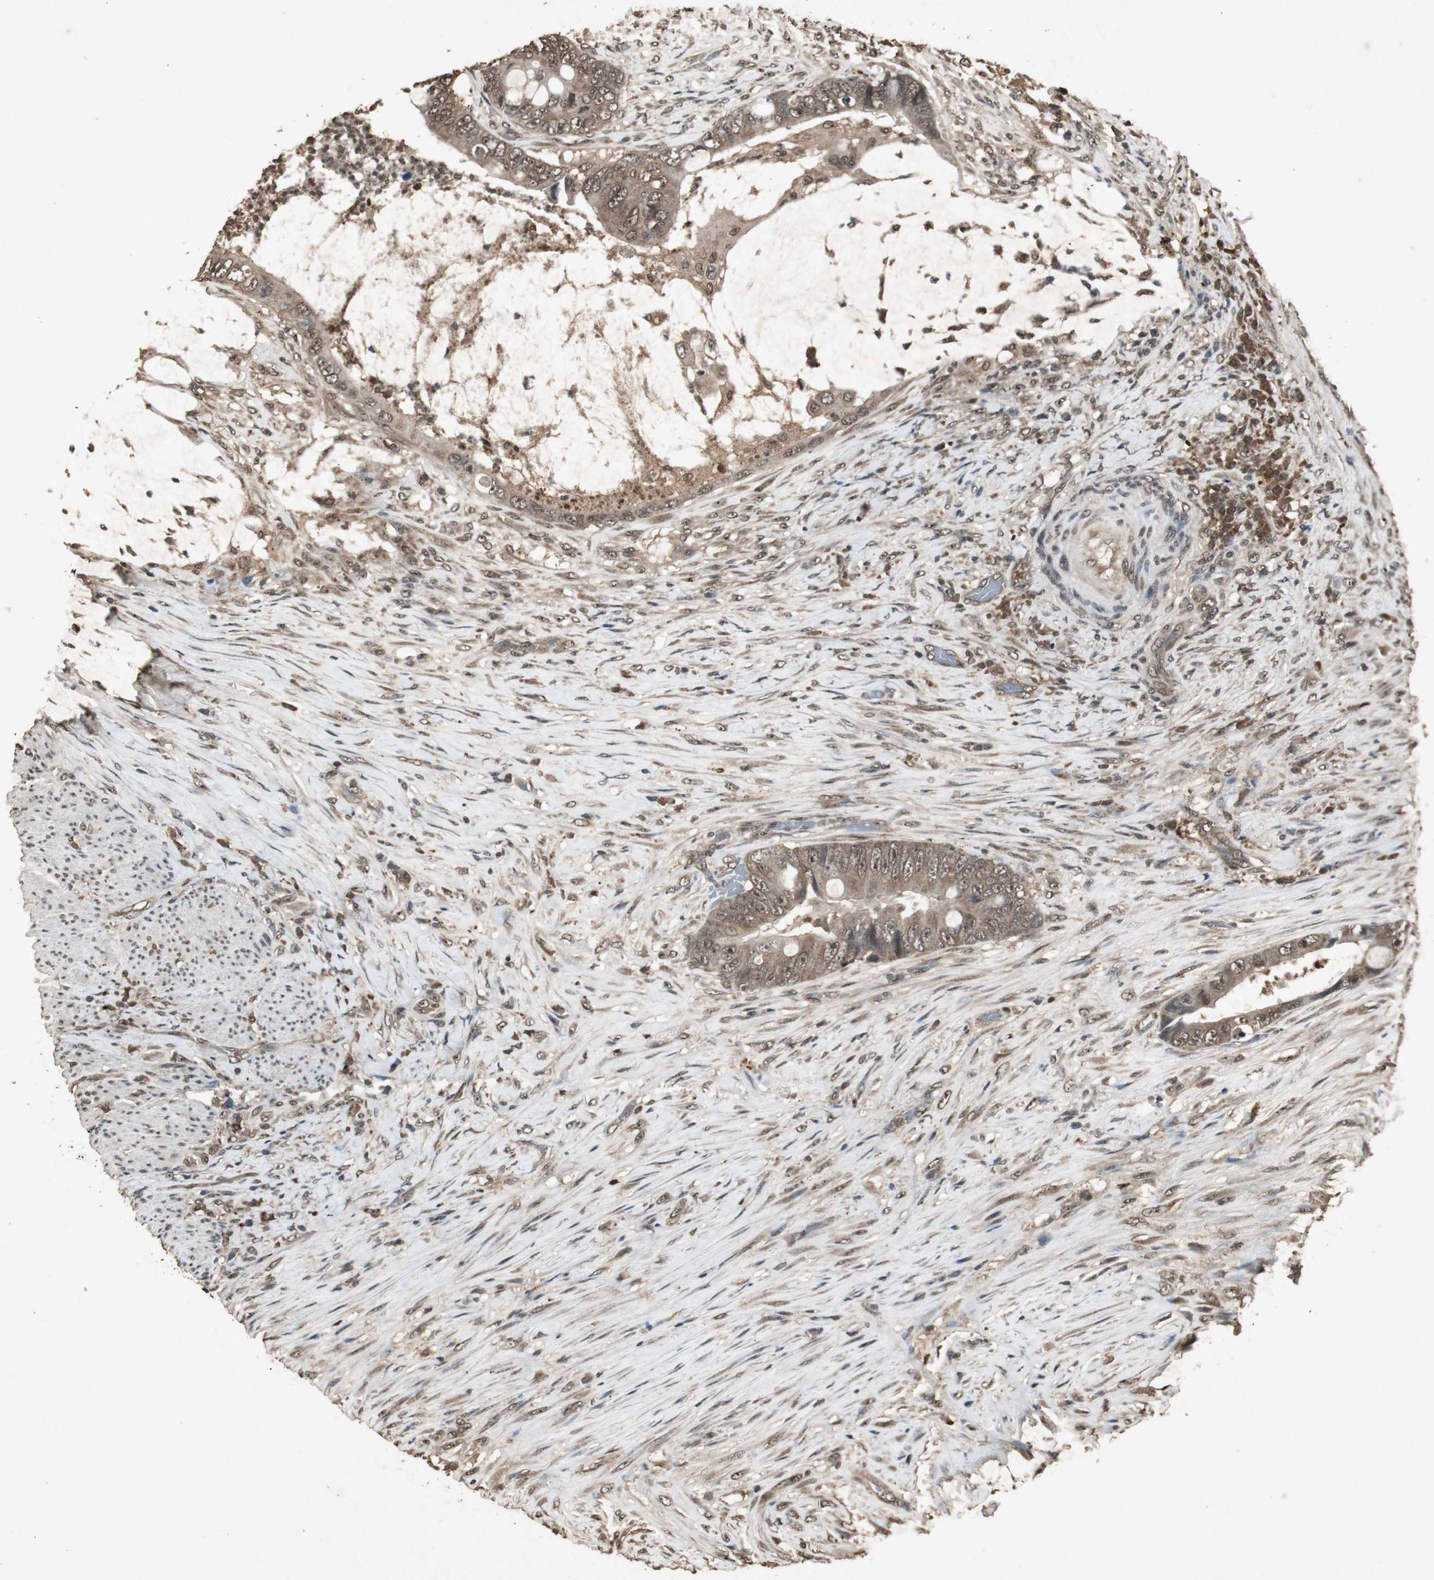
{"staining": {"intensity": "moderate", "quantity": ">75%", "location": "cytoplasmic/membranous,nuclear"}, "tissue": "colorectal cancer", "cell_type": "Tumor cells", "image_type": "cancer", "snomed": [{"axis": "morphology", "description": "Adenocarcinoma, NOS"}, {"axis": "topography", "description": "Rectum"}], "caption": "About >75% of tumor cells in human colorectal cancer reveal moderate cytoplasmic/membranous and nuclear protein positivity as visualized by brown immunohistochemical staining.", "gene": "EMX1", "patient": {"sex": "female", "age": 77}}